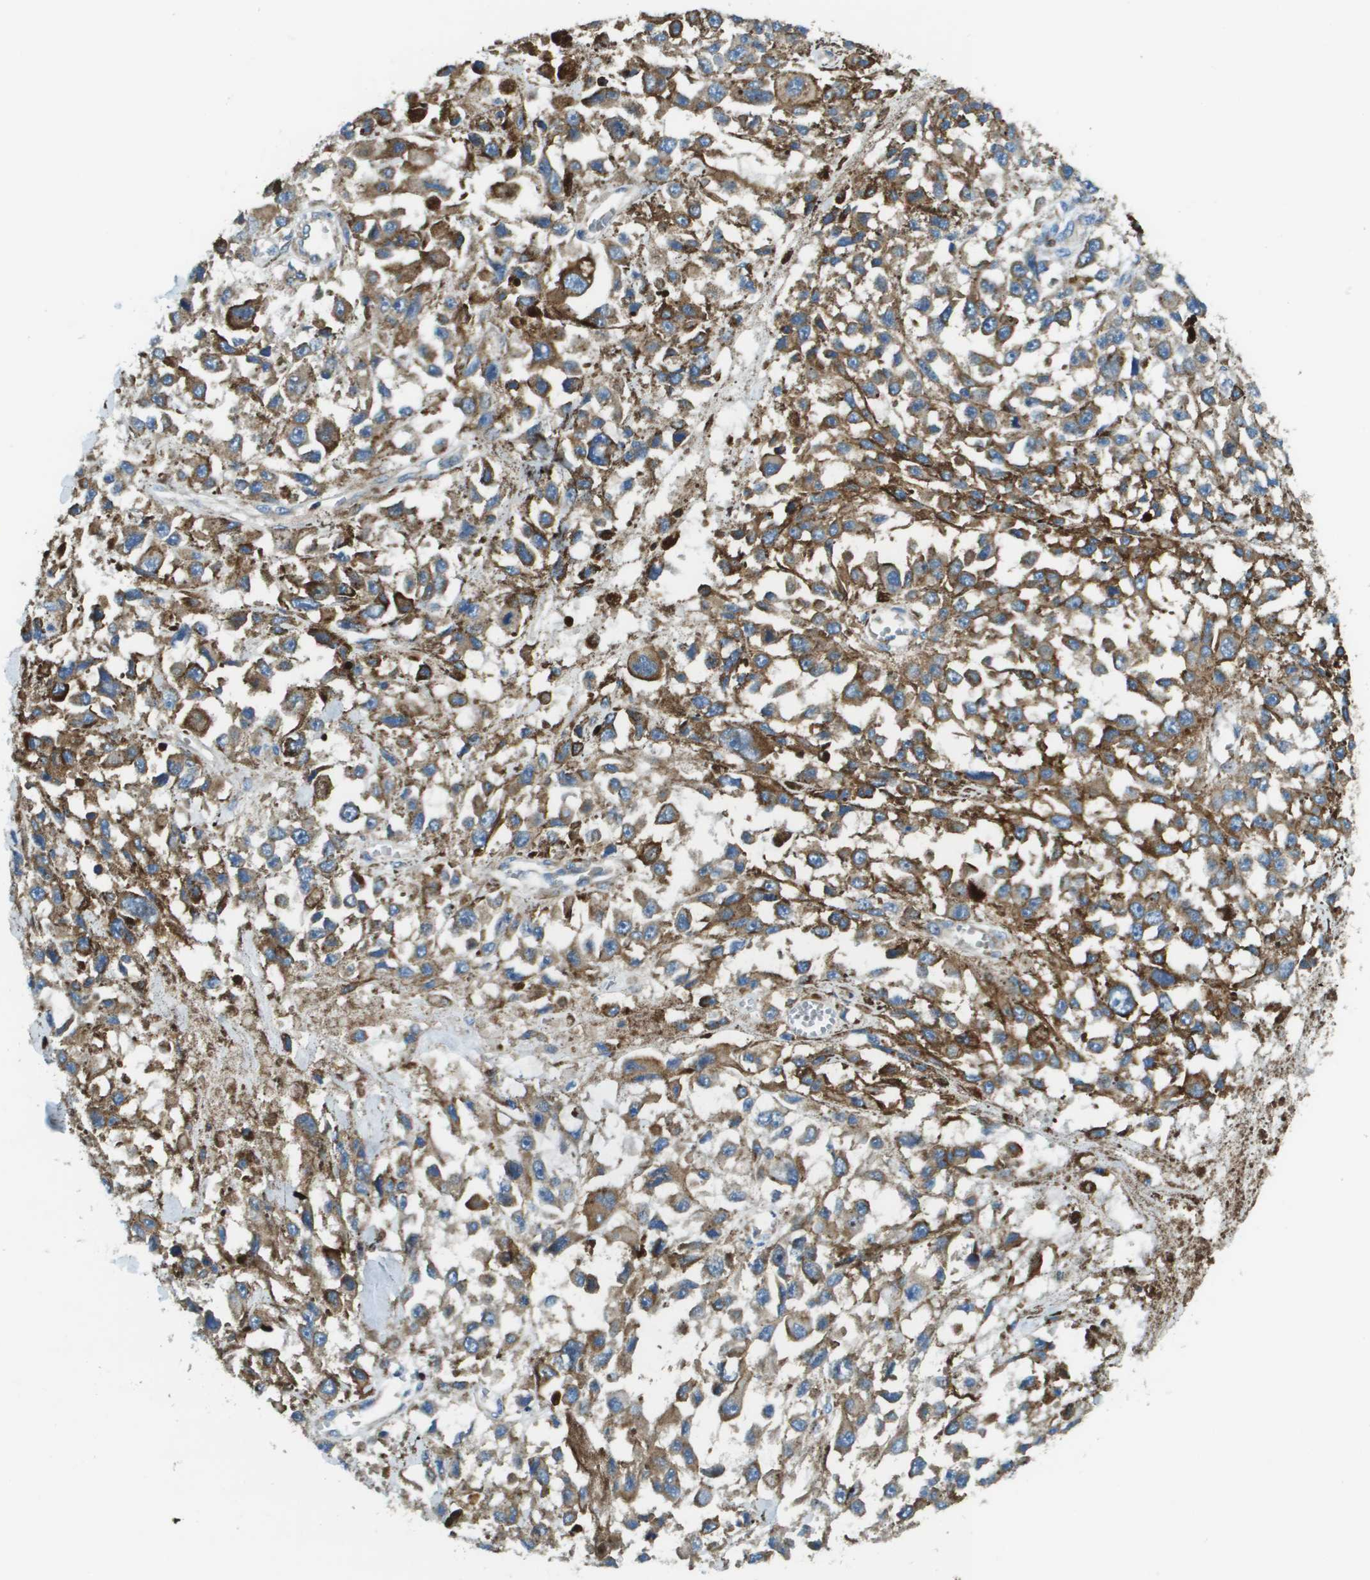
{"staining": {"intensity": "weak", "quantity": "25%-75%", "location": "cytoplasmic/membranous"}, "tissue": "melanoma", "cell_type": "Tumor cells", "image_type": "cancer", "snomed": [{"axis": "morphology", "description": "Malignant melanoma, Metastatic site"}, {"axis": "topography", "description": "Lymph node"}], "caption": "A high-resolution micrograph shows immunohistochemistry staining of melanoma, which displays weak cytoplasmic/membranous positivity in about 25%-75% of tumor cells.", "gene": "CNPY3", "patient": {"sex": "male", "age": 59}}